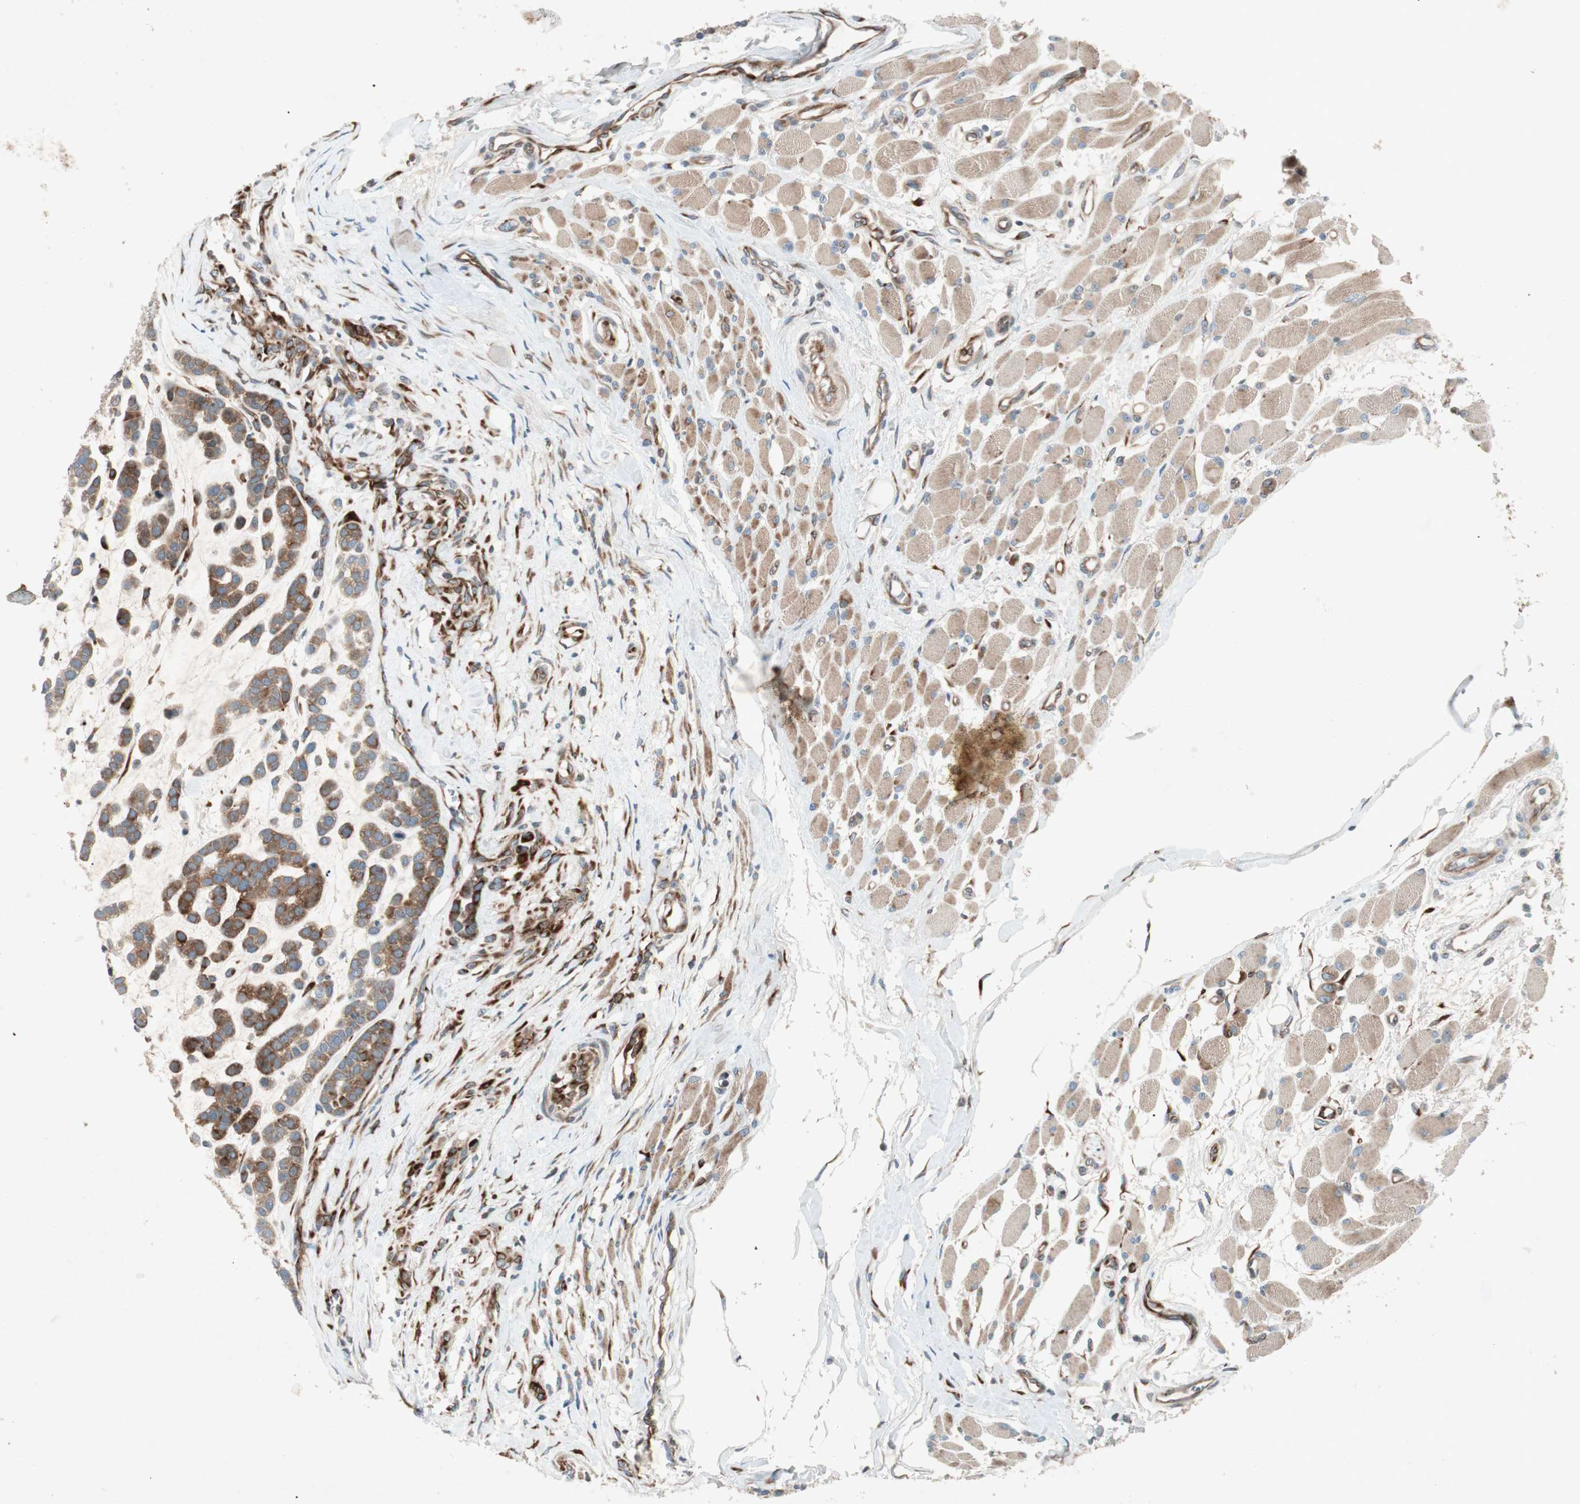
{"staining": {"intensity": "moderate", "quantity": ">75%", "location": "cytoplasmic/membranous"}, "tissue": "head and neck cancer", "cell_type": "Tumor cells", "image_type": "cancer", "snomed": [{"axis": "morphology", "description": "Adenocarcinoma, NOS"}, {"axis": "morphology", "description": "Adenoma, NOS"}, {"axis": "topography", "description": "Head-Neck"}], "caption": "The immunohistochemical stain labels moderate cytoplasmic/membranous staining in tumor cells of adenoma (head and neck) tissue. Using DAB (brown) and hematoxylin (blue) stains, captured at high magnification using brightfield microscopy.", "gene": "APOO", "patient": {"sex": "female", "age": 55}}